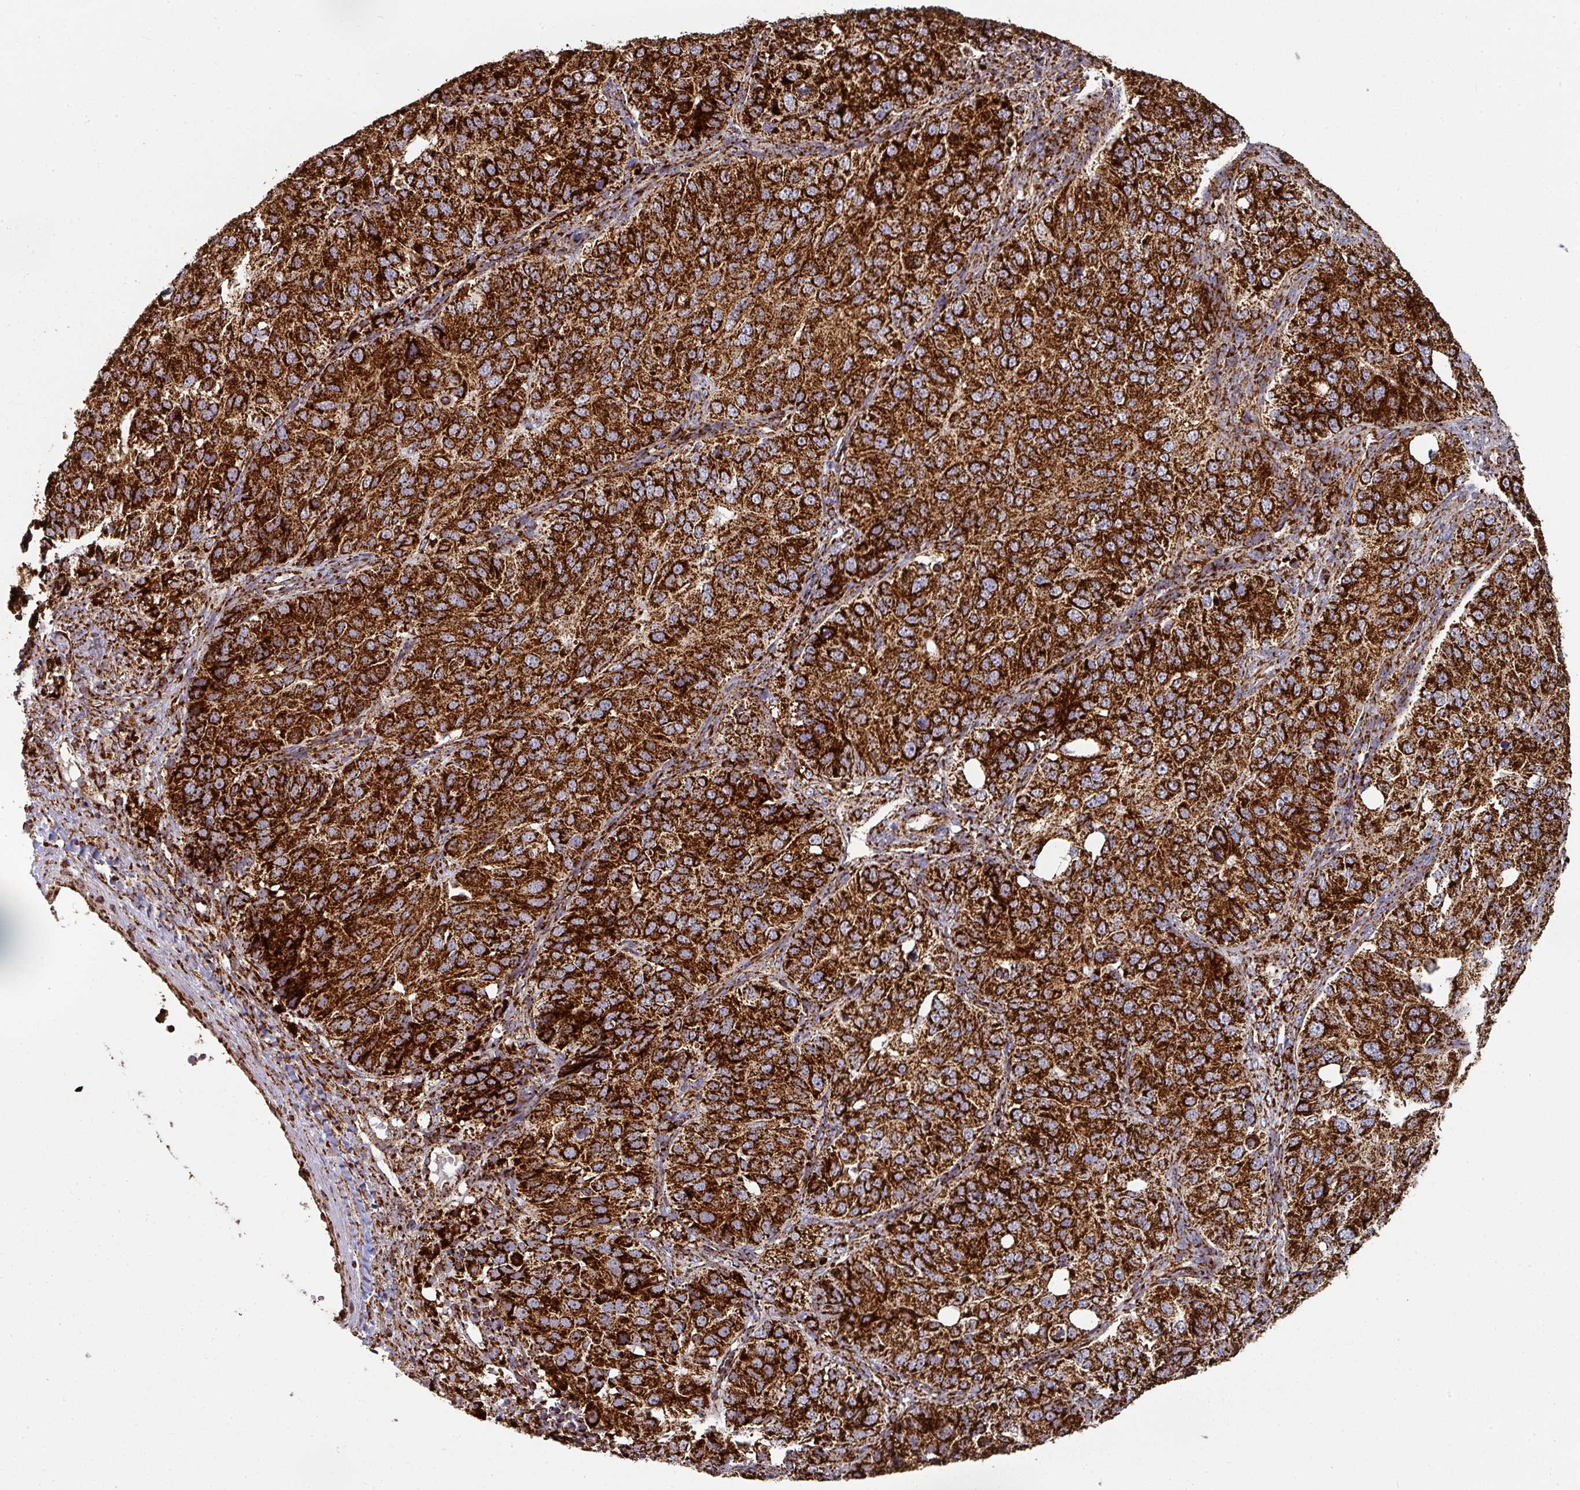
{"staining": {"intensity": "strong", "quantity": ">75%", "location": "cytoplasmic/membranous"}, "tissue": "ovarian cancer", "cell_type": "Tumor cells", "image_type": "cancer", "snomed": [{"axis": "morphology", "description": "Carcinoma, endometroid"}, {"axis": "topography", "description": "Ovary"}], "caption": "Immunohistochemical staining of human ovarian endometroid carcinoma reveals high levels of strong cytoplasmic/membranous protein expression in about >75% of tumor cells.", "gene": "TRAP1", "patient": {"sex": "female", "age": 51}}